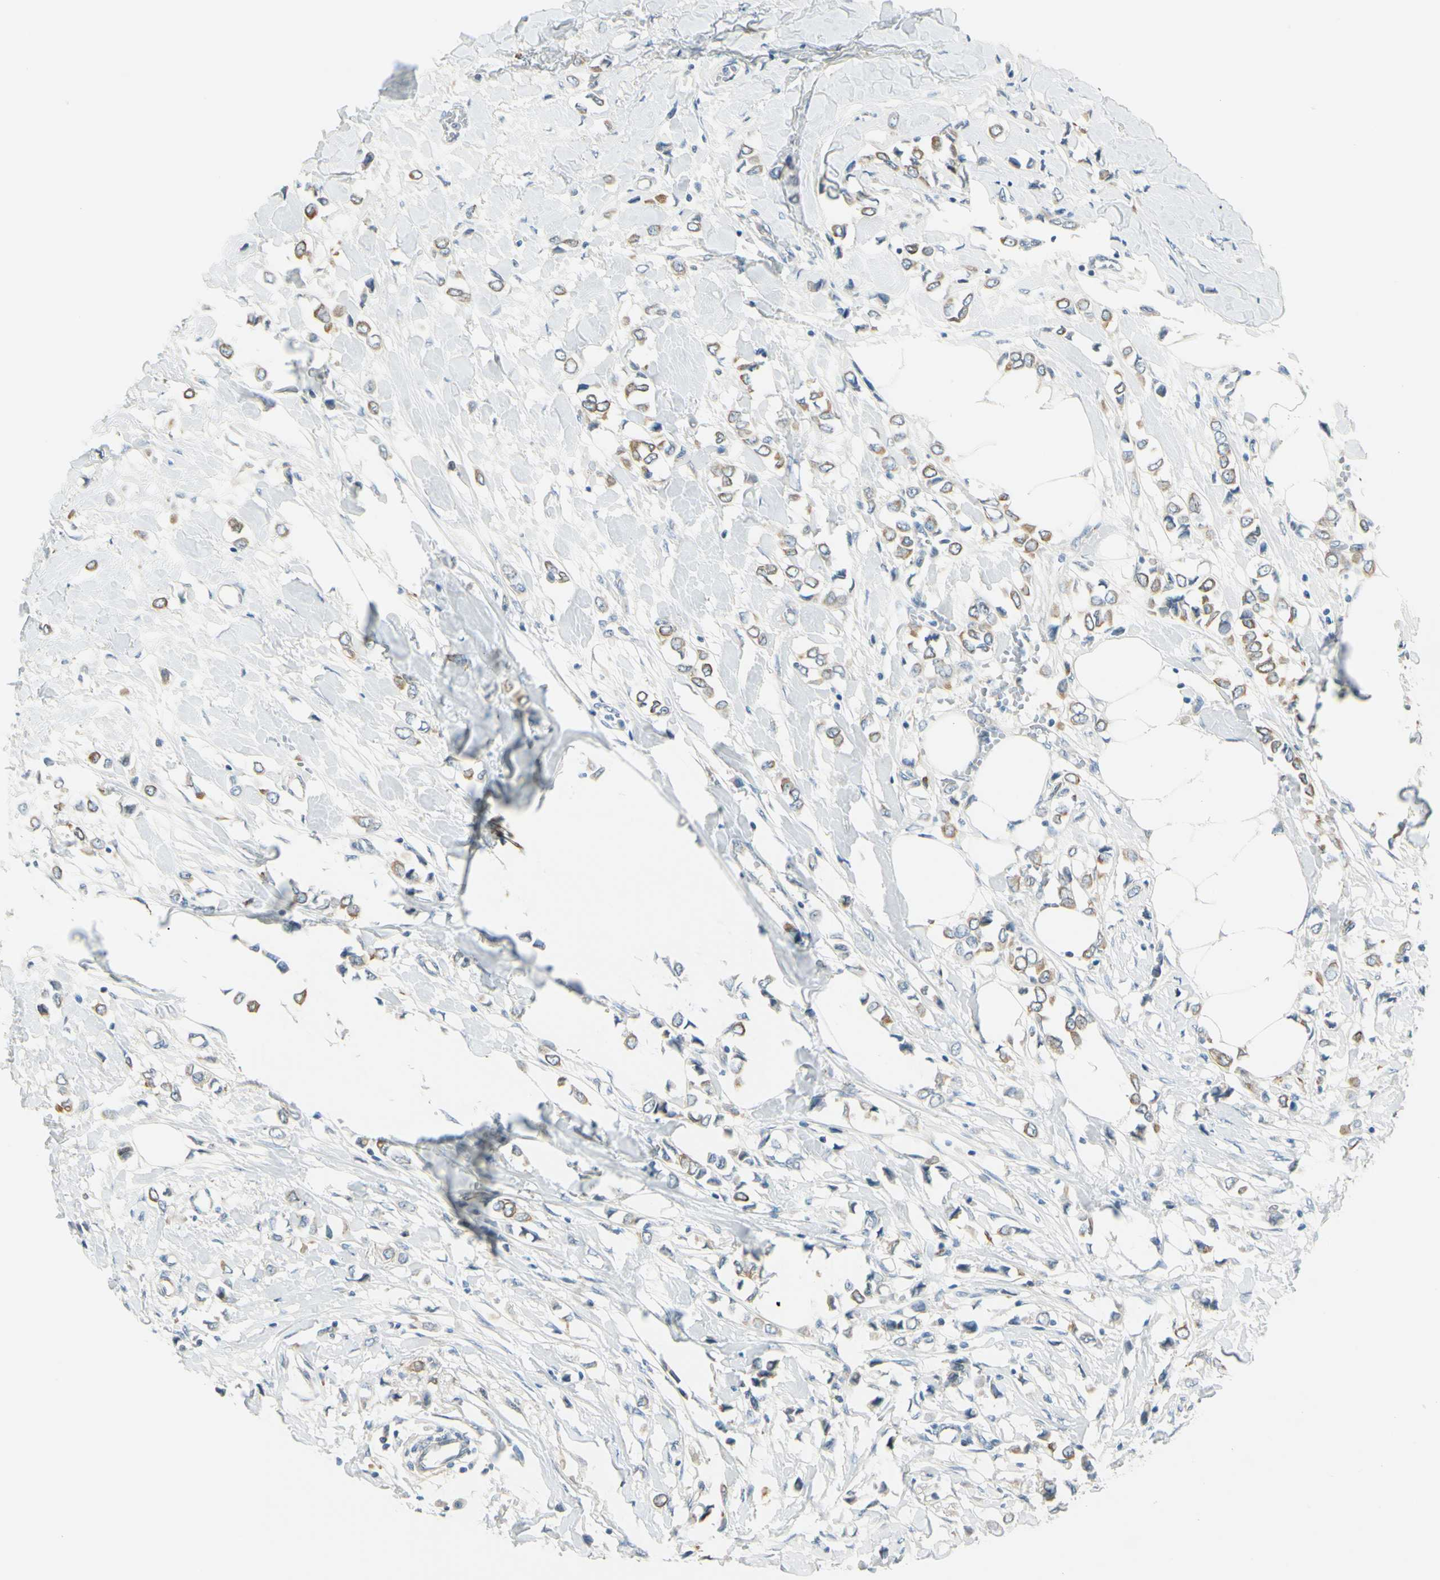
{"staining": {"intensity": "moderate", "quantity": "25%-75%", "location": "cytoplasmic/membranous"}, "tissue": "breast cancer", "cell_type": "Tumor cells", "image_type": "cancer", "snomed": [{"axis": "morphology", "description": "Lobular carcinoma"}, {"axis": "topography", "description": "Breast"}], "caption": "Breast cancer stained with a brown dye exhibits moderate cytoplasmic/membranous positive expression in approximately 25%-75% of tumor cells.", "gene": "LAMA3", "patient": {"sex": "female", "age": 51}}